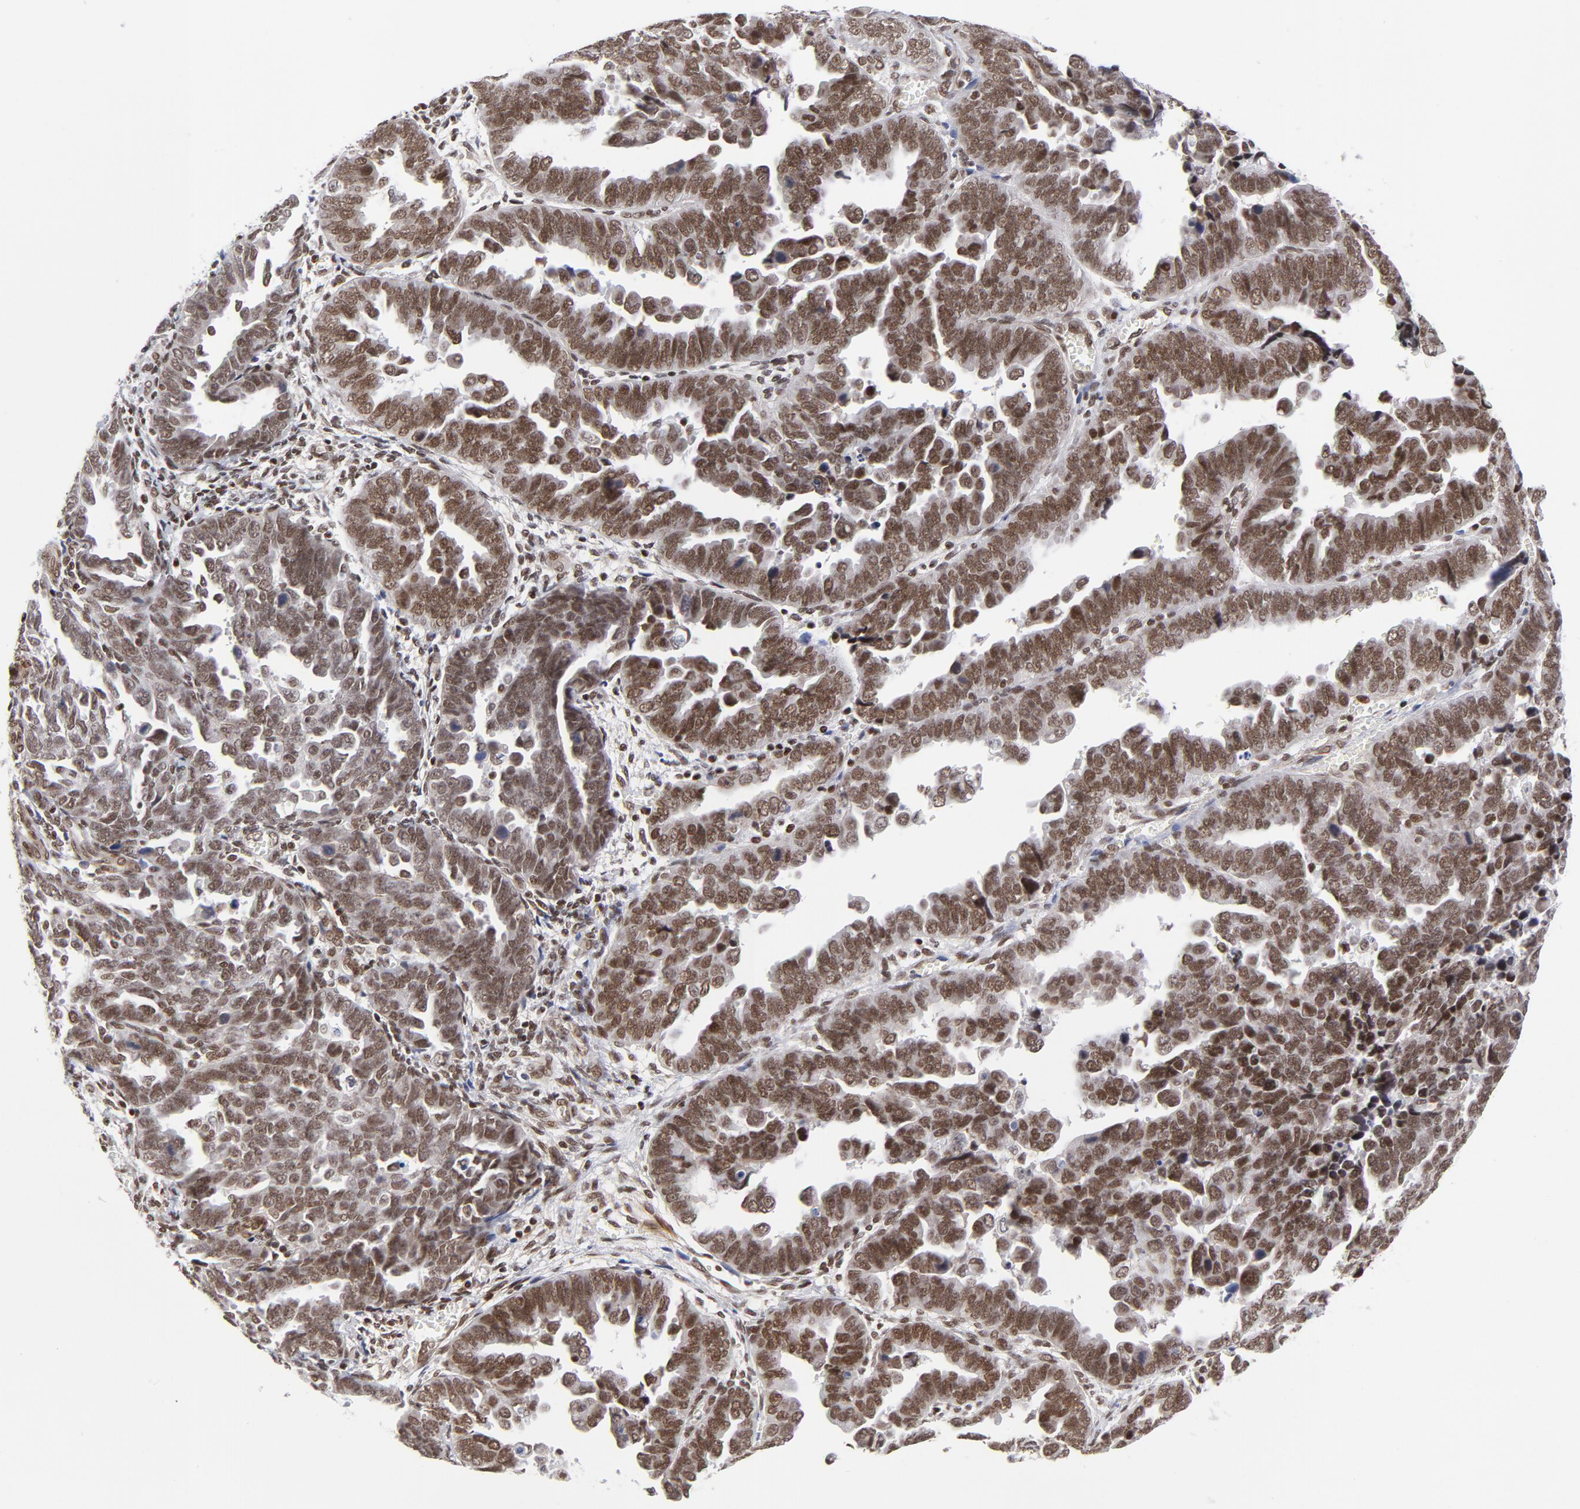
{"staining": {"intensity": "strong", "quantity": ">75%", "location": "nuclear"}, "tissue": "endometrial cancer", "cell_type": "Tumor cells", "image_type": "cancer", "snomed": [{"axis": "morphology", "description": "Adenocarcinoma, NOS"}, {"axis": "topography", "description": "Endometrium"}], "caption": "IHC image of human endometrial cancer (adenocarcinoma) stained for a protein (brown), which reveals high levels of strong nuclear staining in approximately >75% of tumor cells.", "gene": "CTCF", "patient": {"sex": "female", "age": 75}}